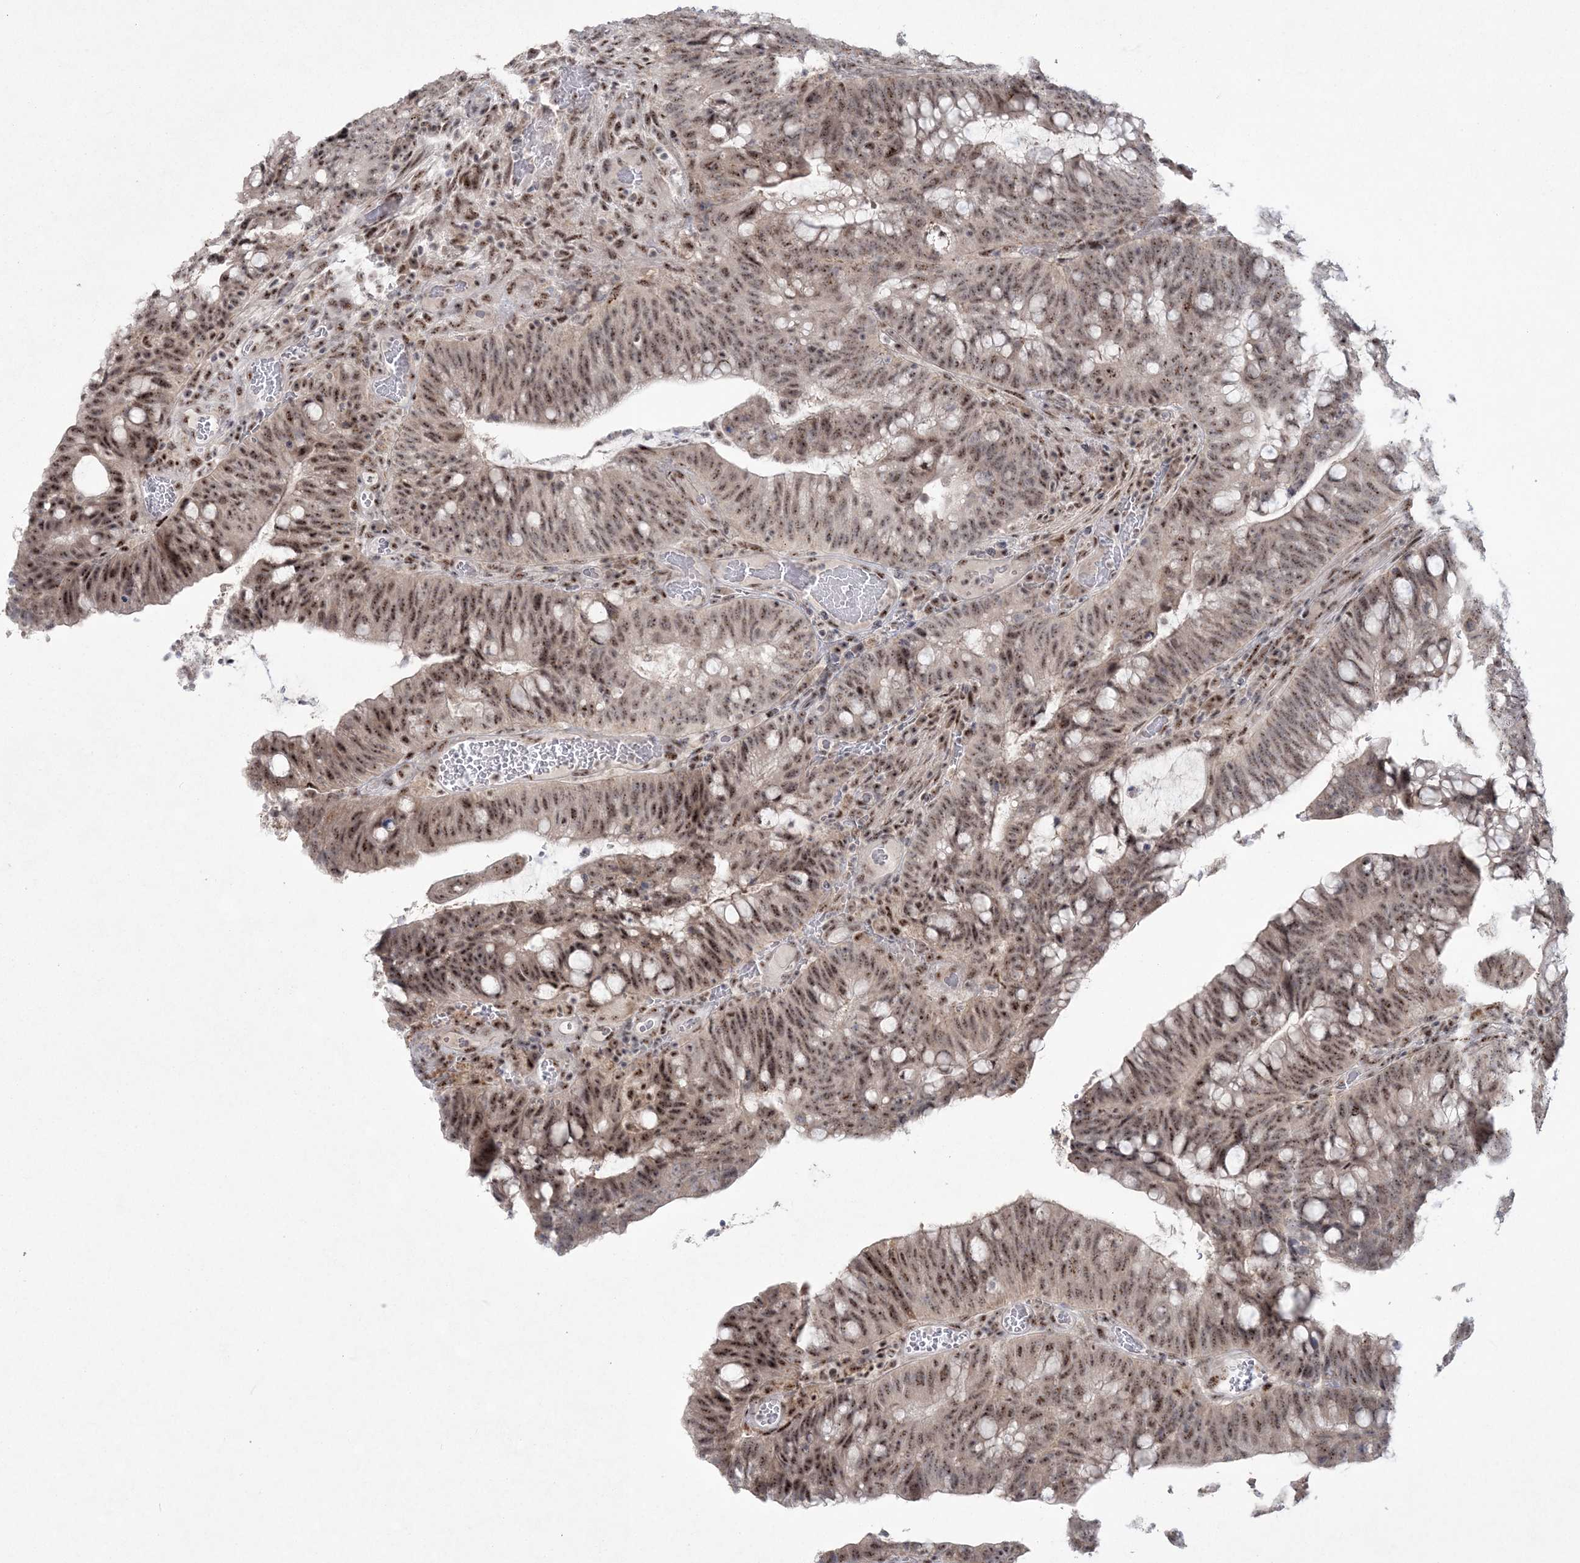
{"staining": {"intensity": "moderate", "quantity": ">75%", "location": "nuclear"}, "tissue": "colorectal cancer", "cell_type": "Tumor cells", "image_type": "cancer", "snomed": [{"axis": "morphology", "description": "Adenocarcinoma, NOS"}, {"axis": "topography", "description": "Colon"}], "caption": "Immunohistochemistry (IHC) of colorectal adenocarcinoma demonstrates medium levels of moderate nuclear expression in about >75% of tumor cells. (IHC, brightfield microscopy, high magnification).", "gene": "KDM6B", "patient": {"sex": "female", "age": 66}}